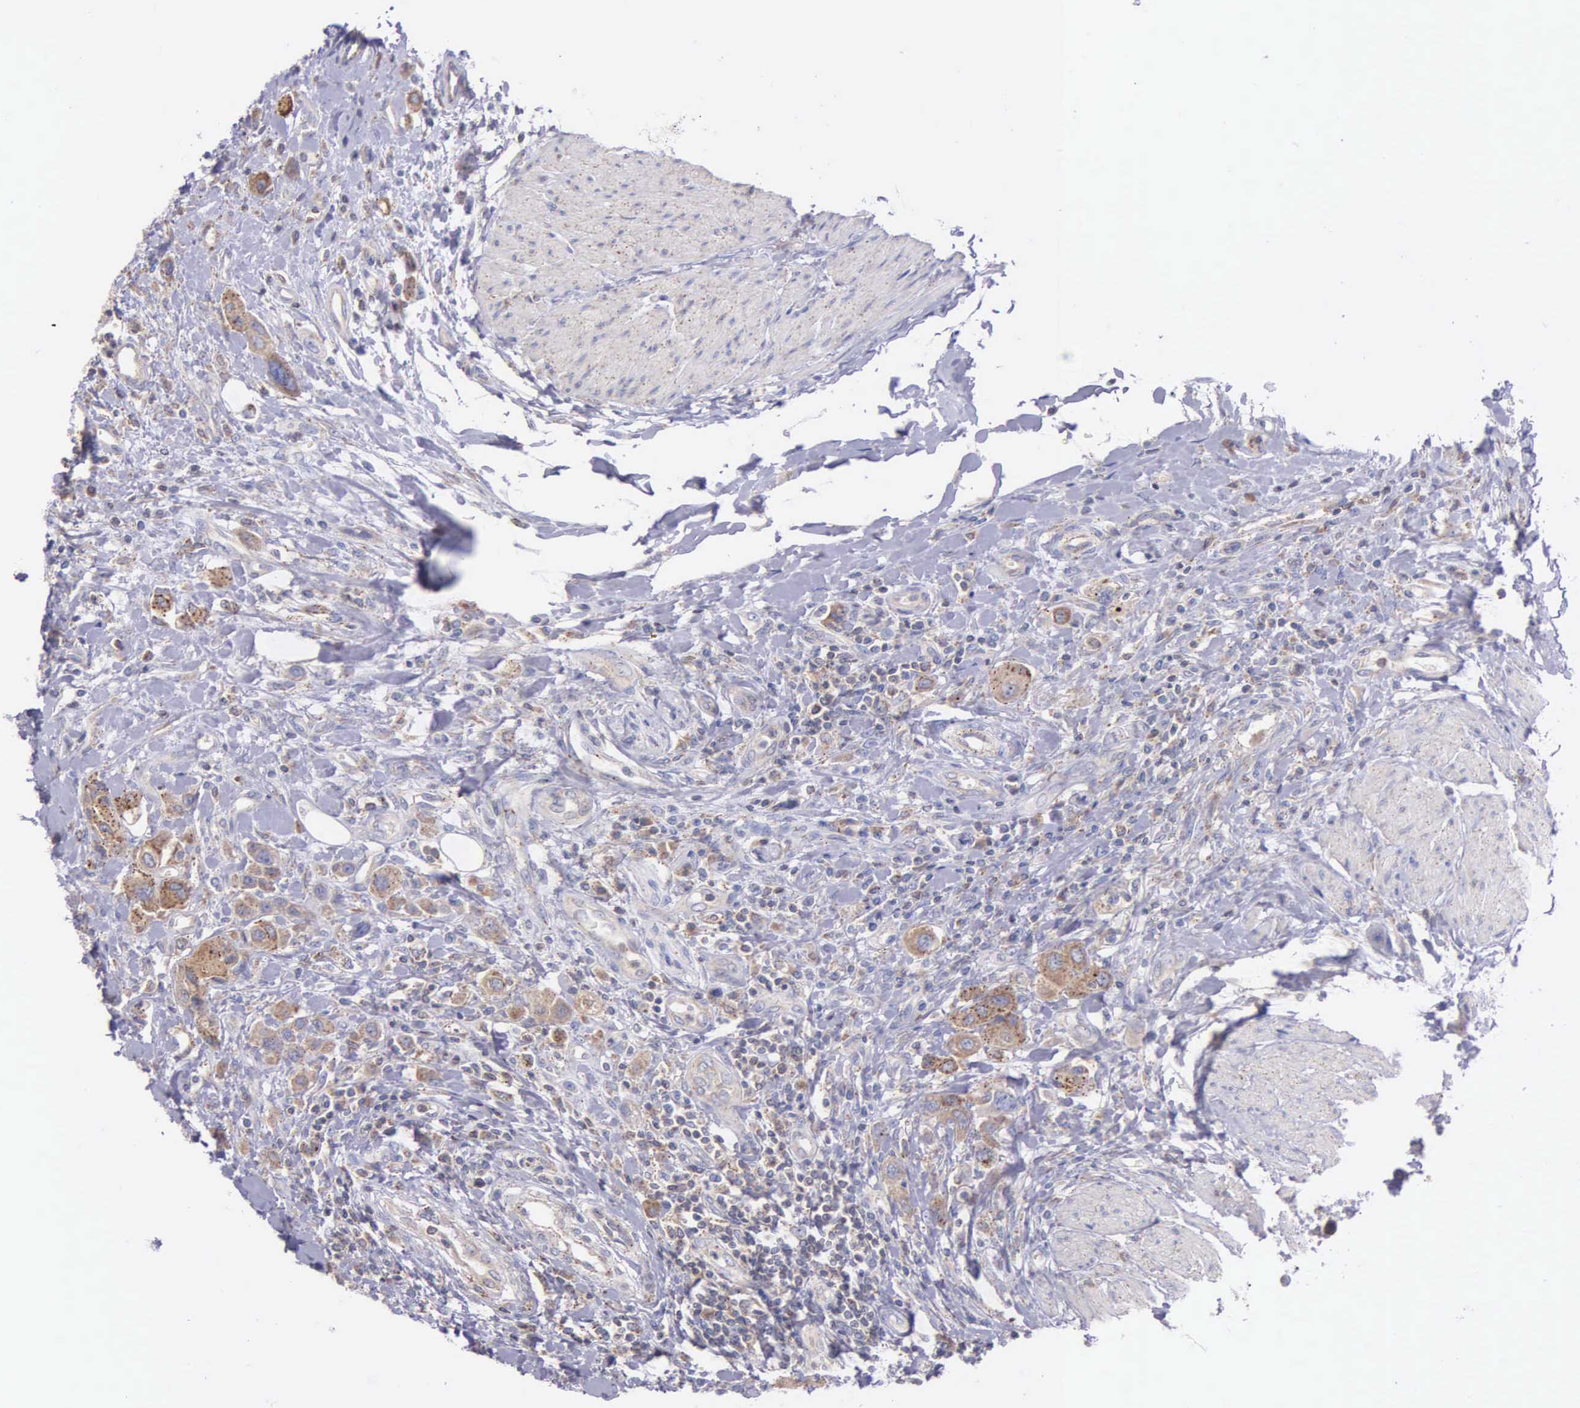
{"staining": {"intensity": "moderate", "quantity": ">75%", "location": "cytoplasmic/membranous"}, "tissue": "urothelial cancer", "cell_type": "Tumor cells", "image_type": "cancer", "snomed": [{"axis": "morphology", "description": "Urothelial carcinoma, High grade"}, {"axis": "topography", "description": "Urinary bladder"}], "caption": "This image reveals urothelial cancer stained with IHC to label a protein in brown. The cytoplasmic/membranous of tumor cells show moderate positivity for the protein. Nuclei are counter-stained blue.", "gene": "MIA2", "patient": {"sex": "male", "age": 50}}